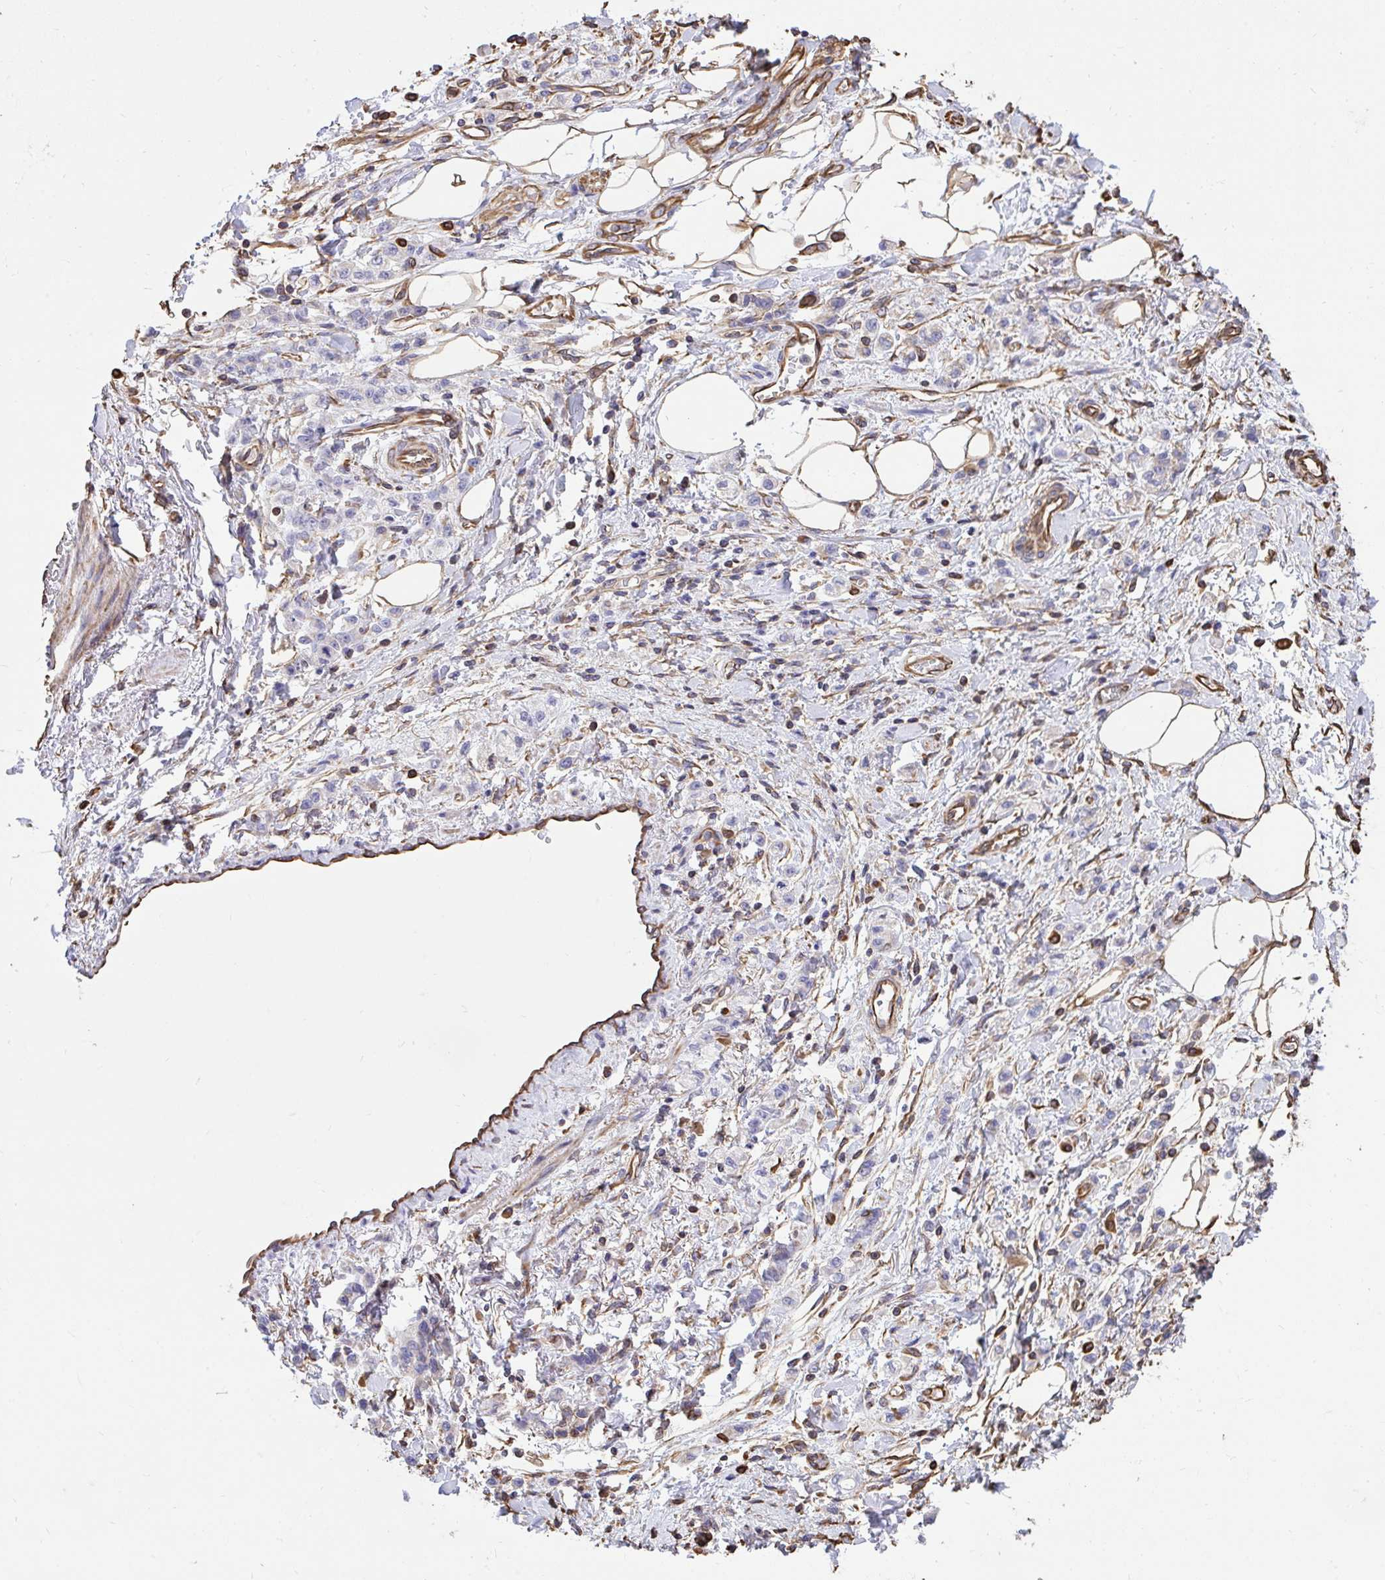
{"staining": {"intensity": "negative", "quantity": "none", "location": "none"}, "tissue": "stomach cancer", "cell_type": "Tumor cells", "image_type": "cancer", "snomed": [{"axis": "morphology", "description": "Adenocarcinoma, NOS"}, {"axis": "topography", "description": "Stomach"}], "caption": "A high-resolution image shows immunohistochemistry staining of stomach adenocarcinoma, which exhibits no significant staining in tumor cells.", "gene": "RNF103", "patient": {"sex": "male", "age": 77}}